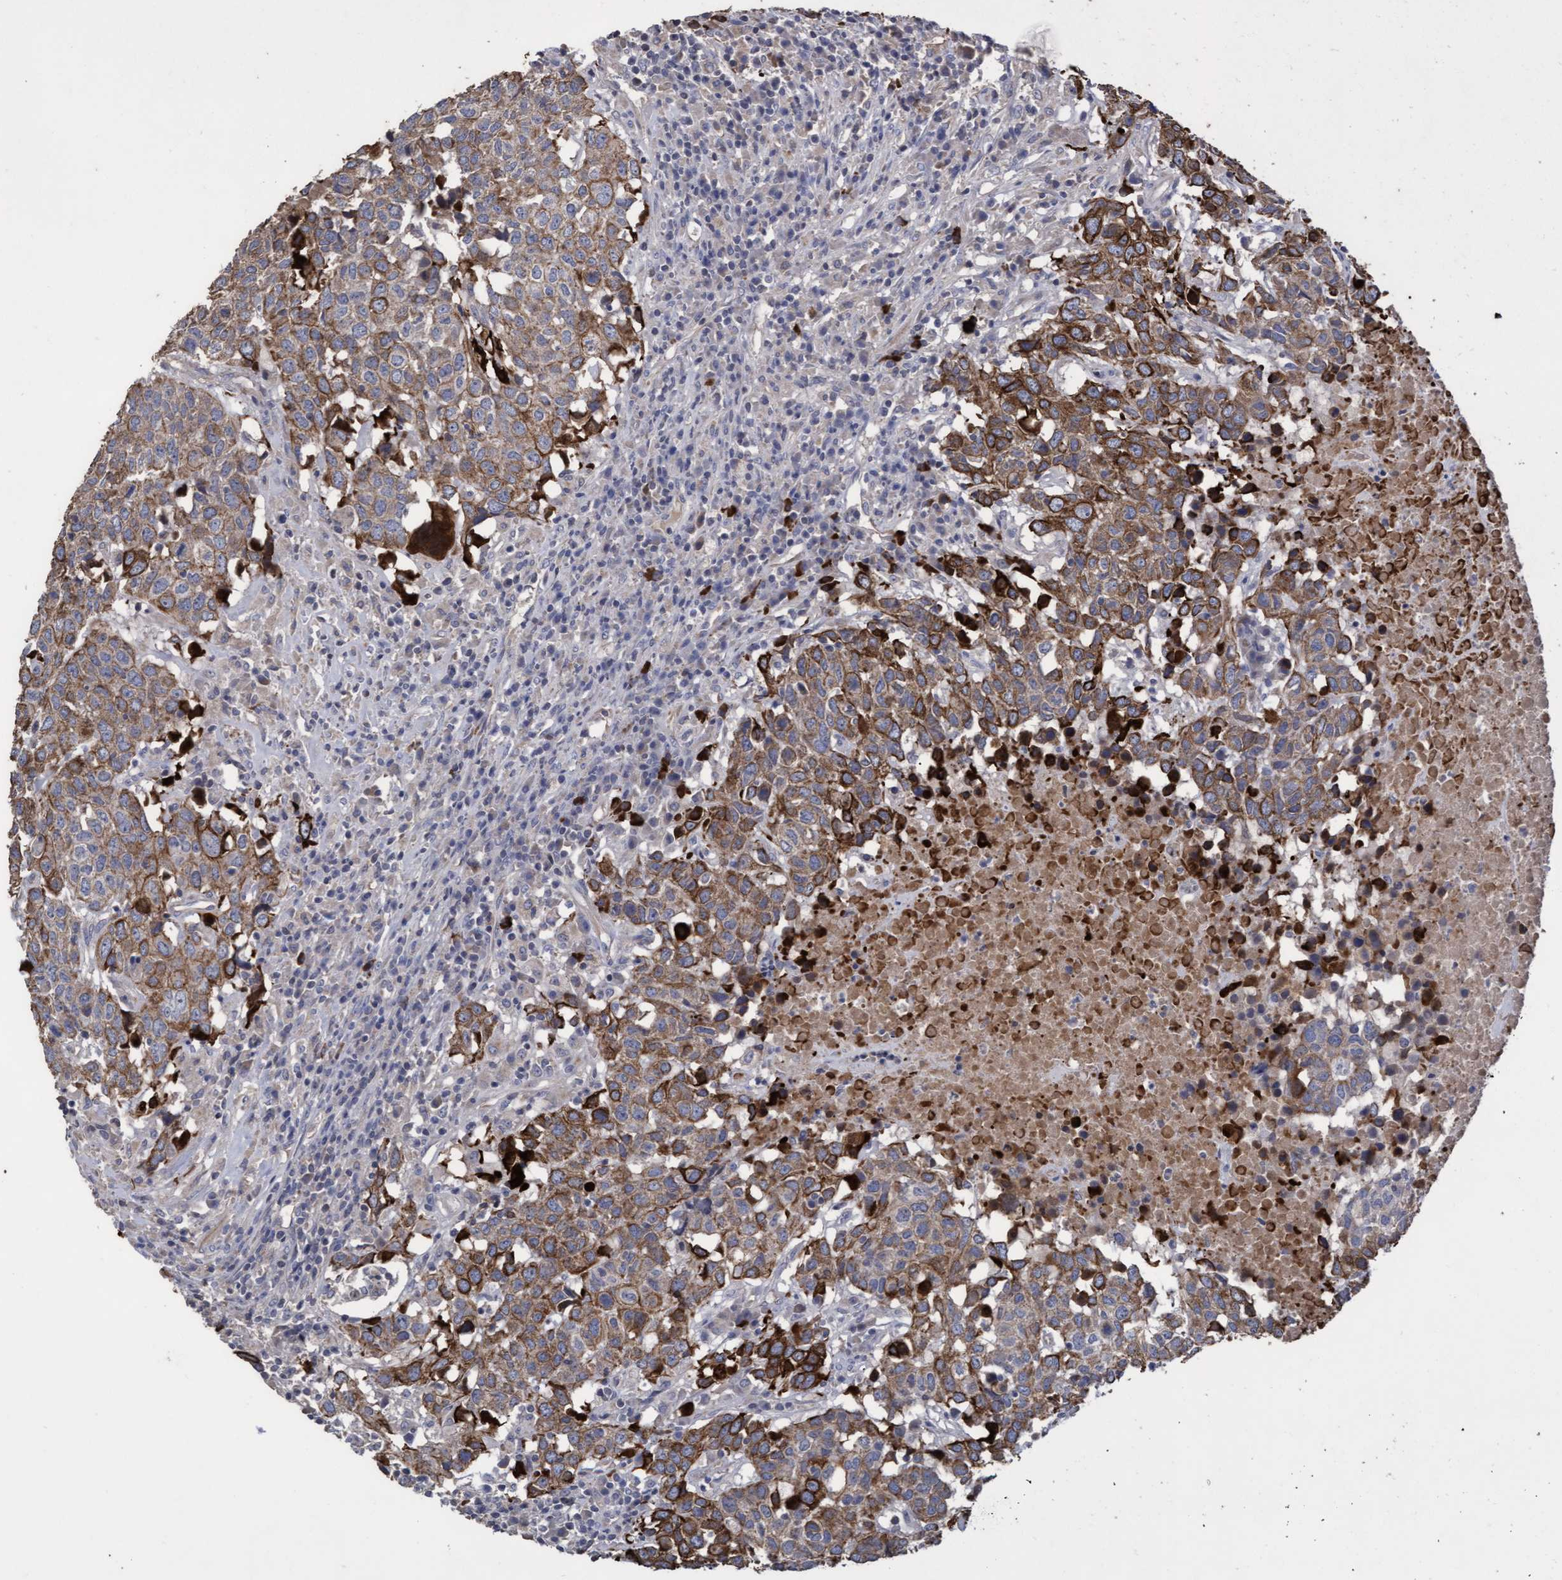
{"staining": {"intensity": "moderate", "quantity": ">75%", "location": "cytoplasmic/membranous"}, "tissue": "head and neck cancer", "cell_type": "Tumor cells", "image_type": "cancer", "snomed": [{"axis": "morphology", "description": "Squamous cell carcinoma, NOS"}, {"axis": "topography", "description": "Head-Neck"}], "caption": "Immunohistochemical staining of human head and neck squamous cell carcinoma shows medium levels of moderate cytoplasmic/membranous positivity in about >75% of tumor cells. Using DAB (brown) and hematoxylin (blue) stains, captured at high magnification using brightfield microscopy.", "gene": "KRT24", "patient": {"sex": "male", "age": 66}}